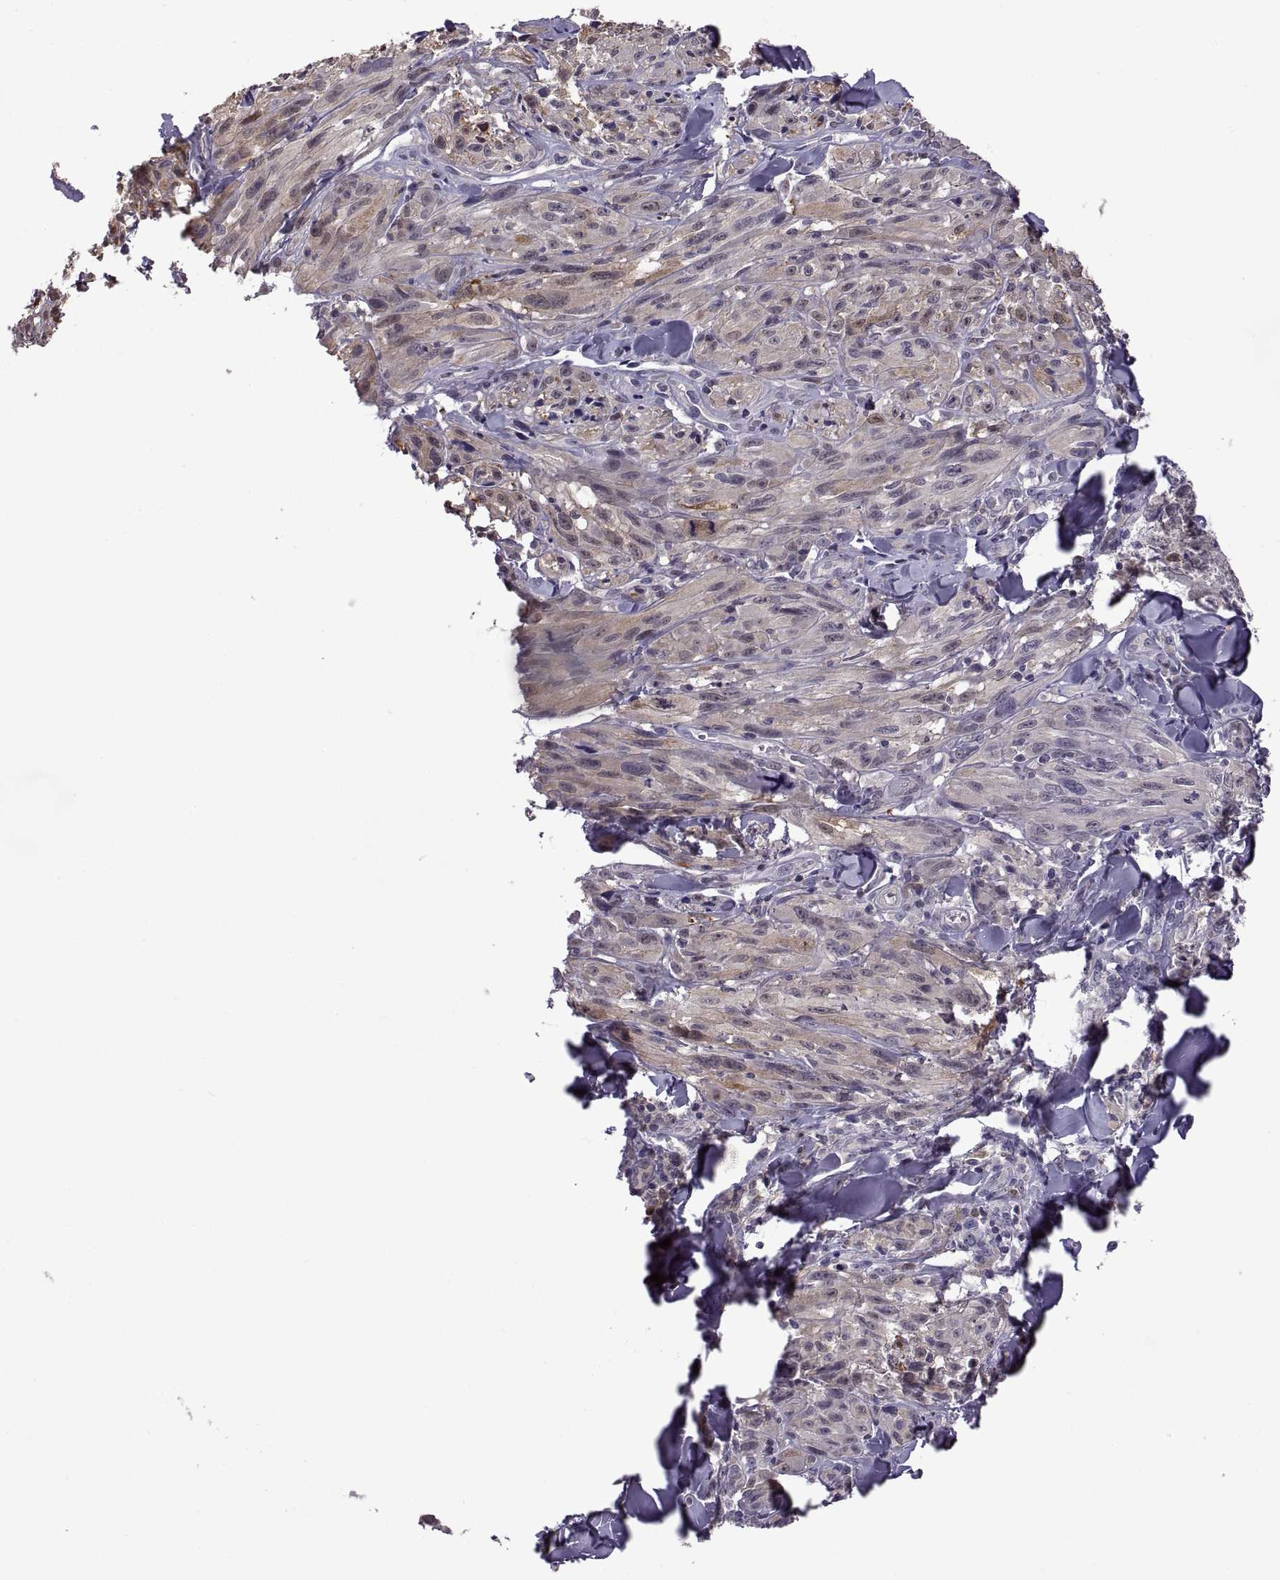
{"staining": {"intensity": "negative", "quantity": "none", "location": "none"}, "tissue": "melanoma", "cell_type": "Tumor cells", "image_type": "cancer", "snomed": [{"axis": "morphology", "description": "Malignant melanoma, NOS"}, {"axis": "topography", "description": "Skin"}], "caption": "Malignant melanoma stained for a protein using IHC exhibits no staining tumor cells.", "gene": "FGF9", "patient": {"sex": "male", "age": 67}}